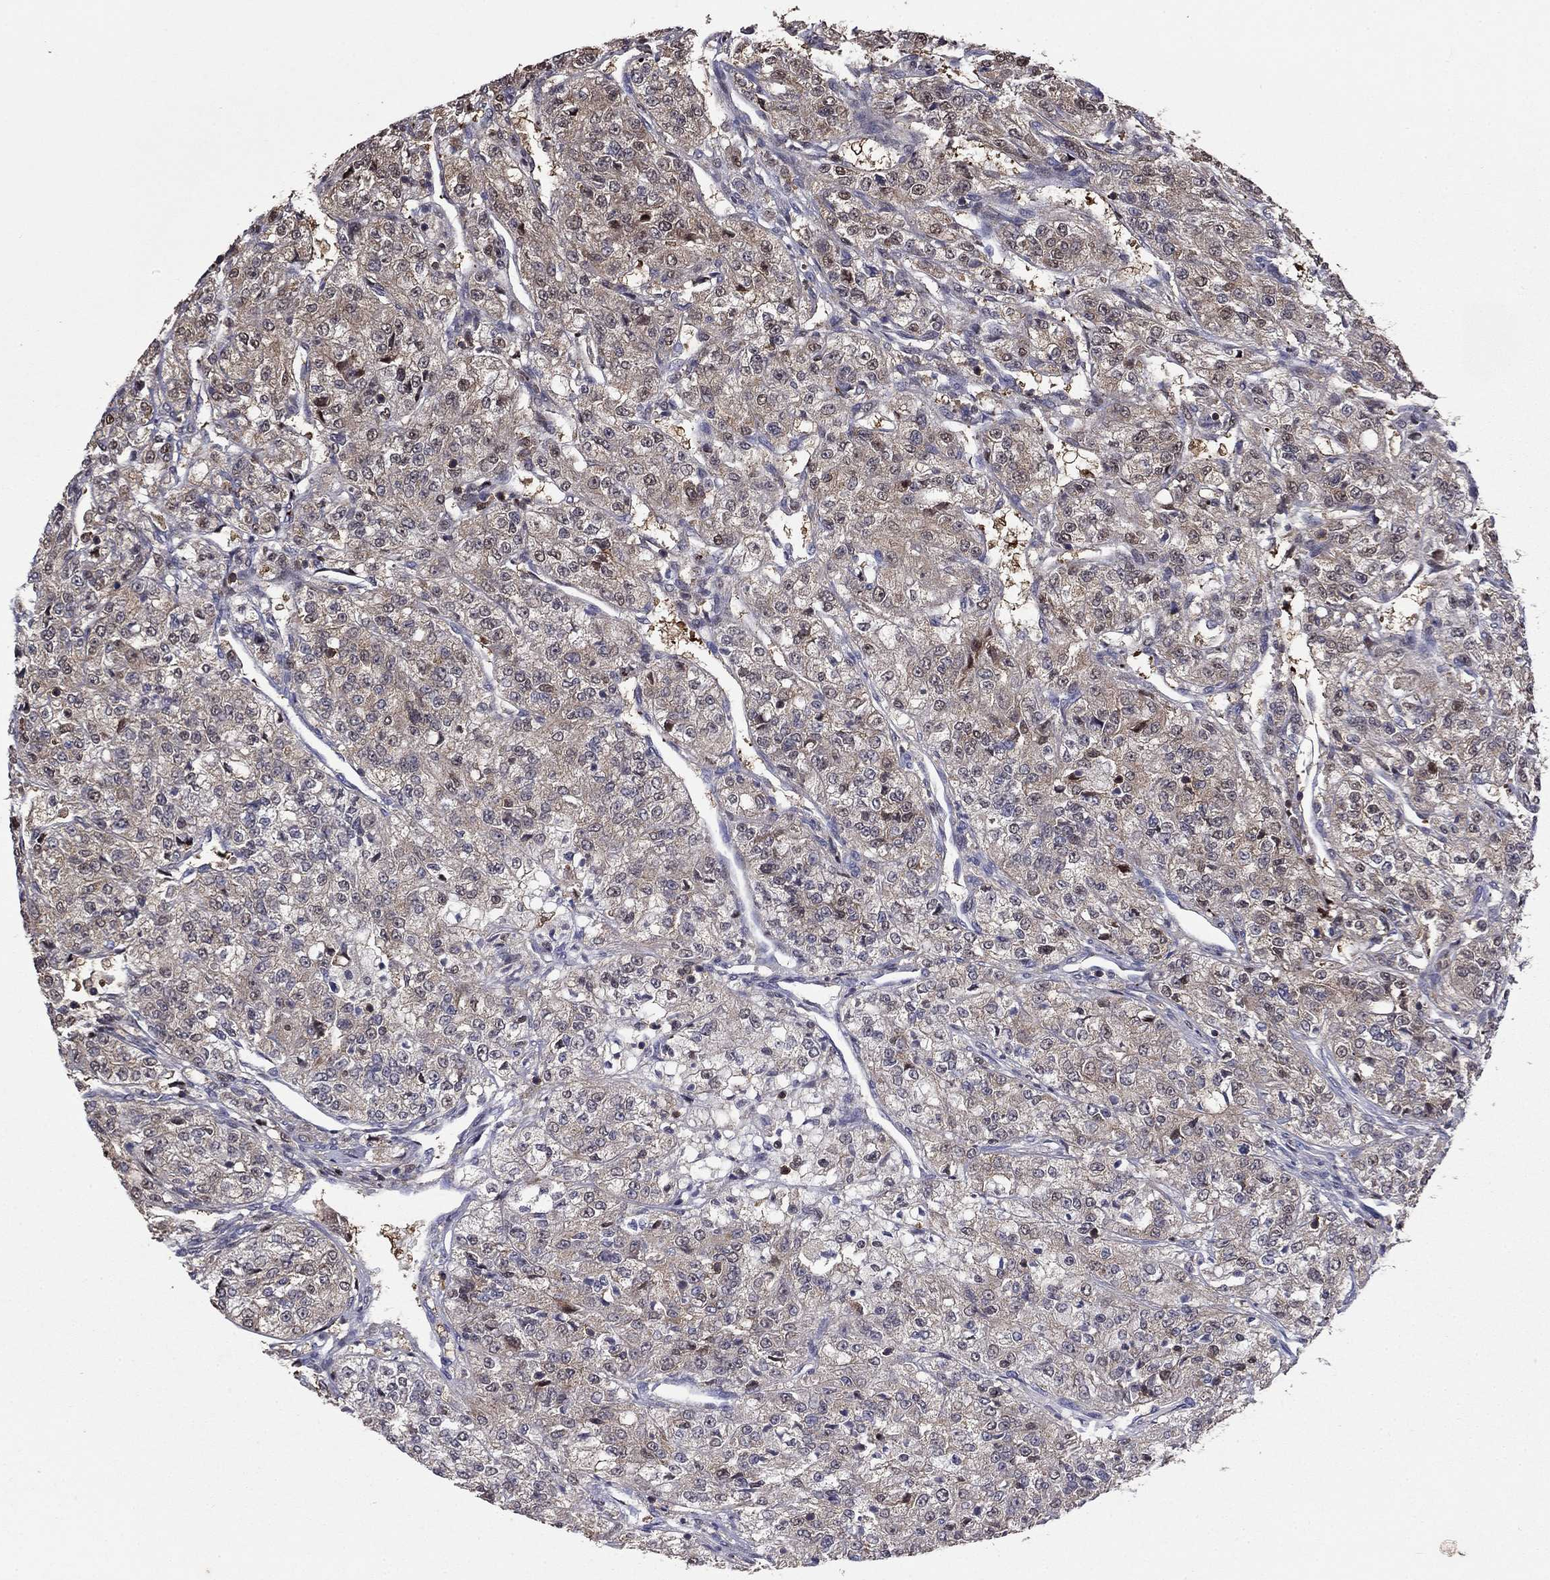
{"staining": {"intensity": "weak", "quantity": ">75%", "location": "cytoplasmic/membranous"}, "tissue": "renal cancer", "cell_type": "Tumor cells", "image_type": "cancer", "snomed": [{"axis": "morphology", "description": "Adenocarcinoma, NOS"}, {"axis": "topography", "description": "Kidney"}], "caption": "Immunohistochemistry staining of renal cancer, which reveals low levels of weak cytoplasmic/membranous expression in about >75% of tumor cells indicating weak cytoplasmic/membranous protein expression. The staining was performed using DAB (brown) for protein detection and nuclei were counterstained in hematoxylin (blue).", "gene": "APPBP2", "patient": {"sex": "female", "age": 63}}